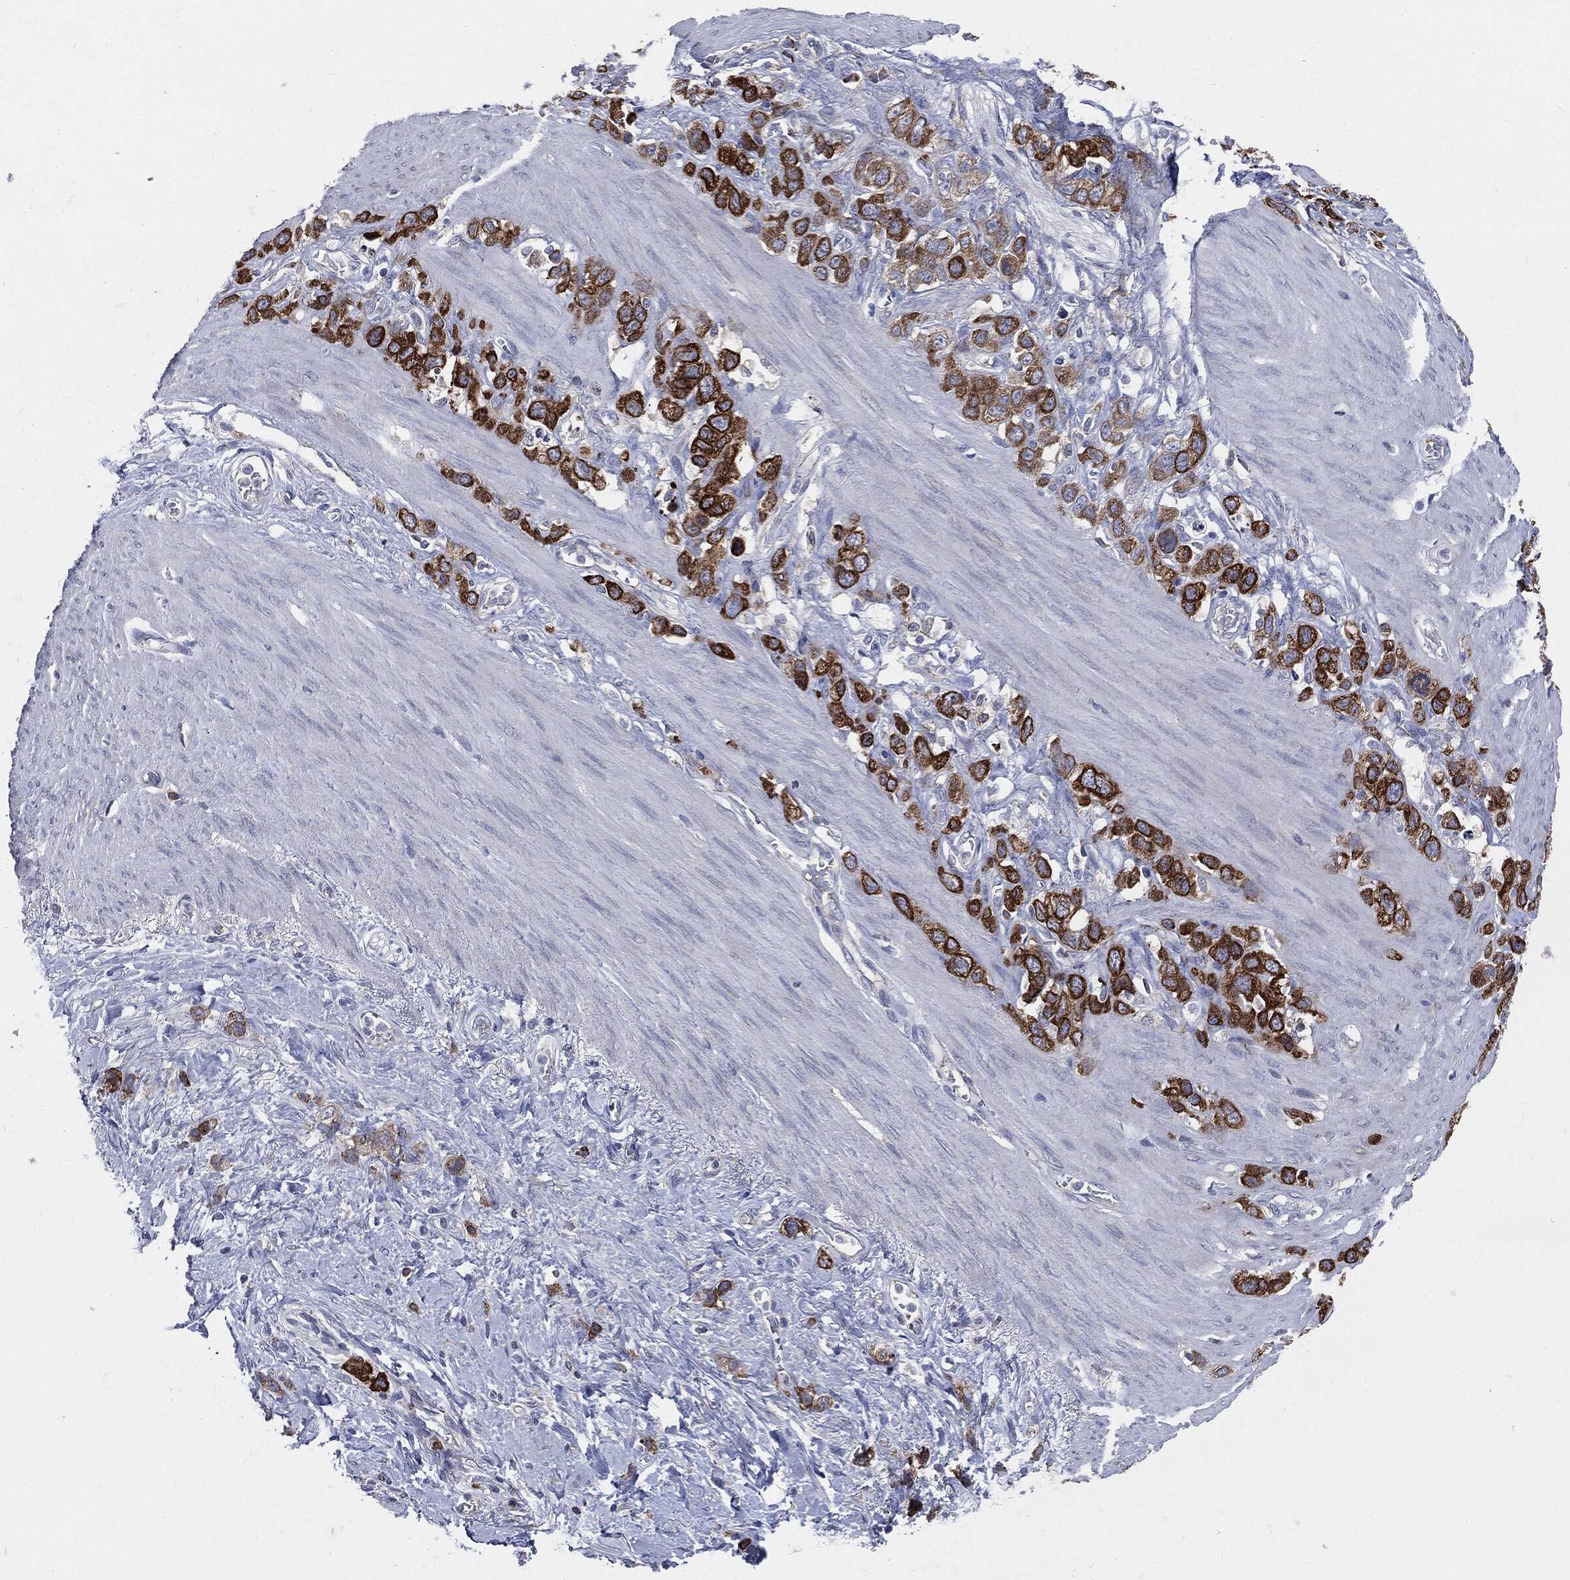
{"staining": {"intensity": "strong", "quantity": ">75%", "location": "cytoplasmic/membranous,nuclear"}, "tissue": "stomach cancer", "cell_type": "Tumor cells", "image_type": "cancer", "snomed": [{"axis": "morphology", "description": "Adenocarcinoma, NOS"}, {"axis": "topography", "description": "Stomach"}], "caption": "A brown stain shows strong cytoplasmic/membranous and nuclear expression of a protein in stomach cancer (adenocarcinoma) tumor cells.", "gene": "PTGS2", "patient": {"sex": "female", "age": 65}}